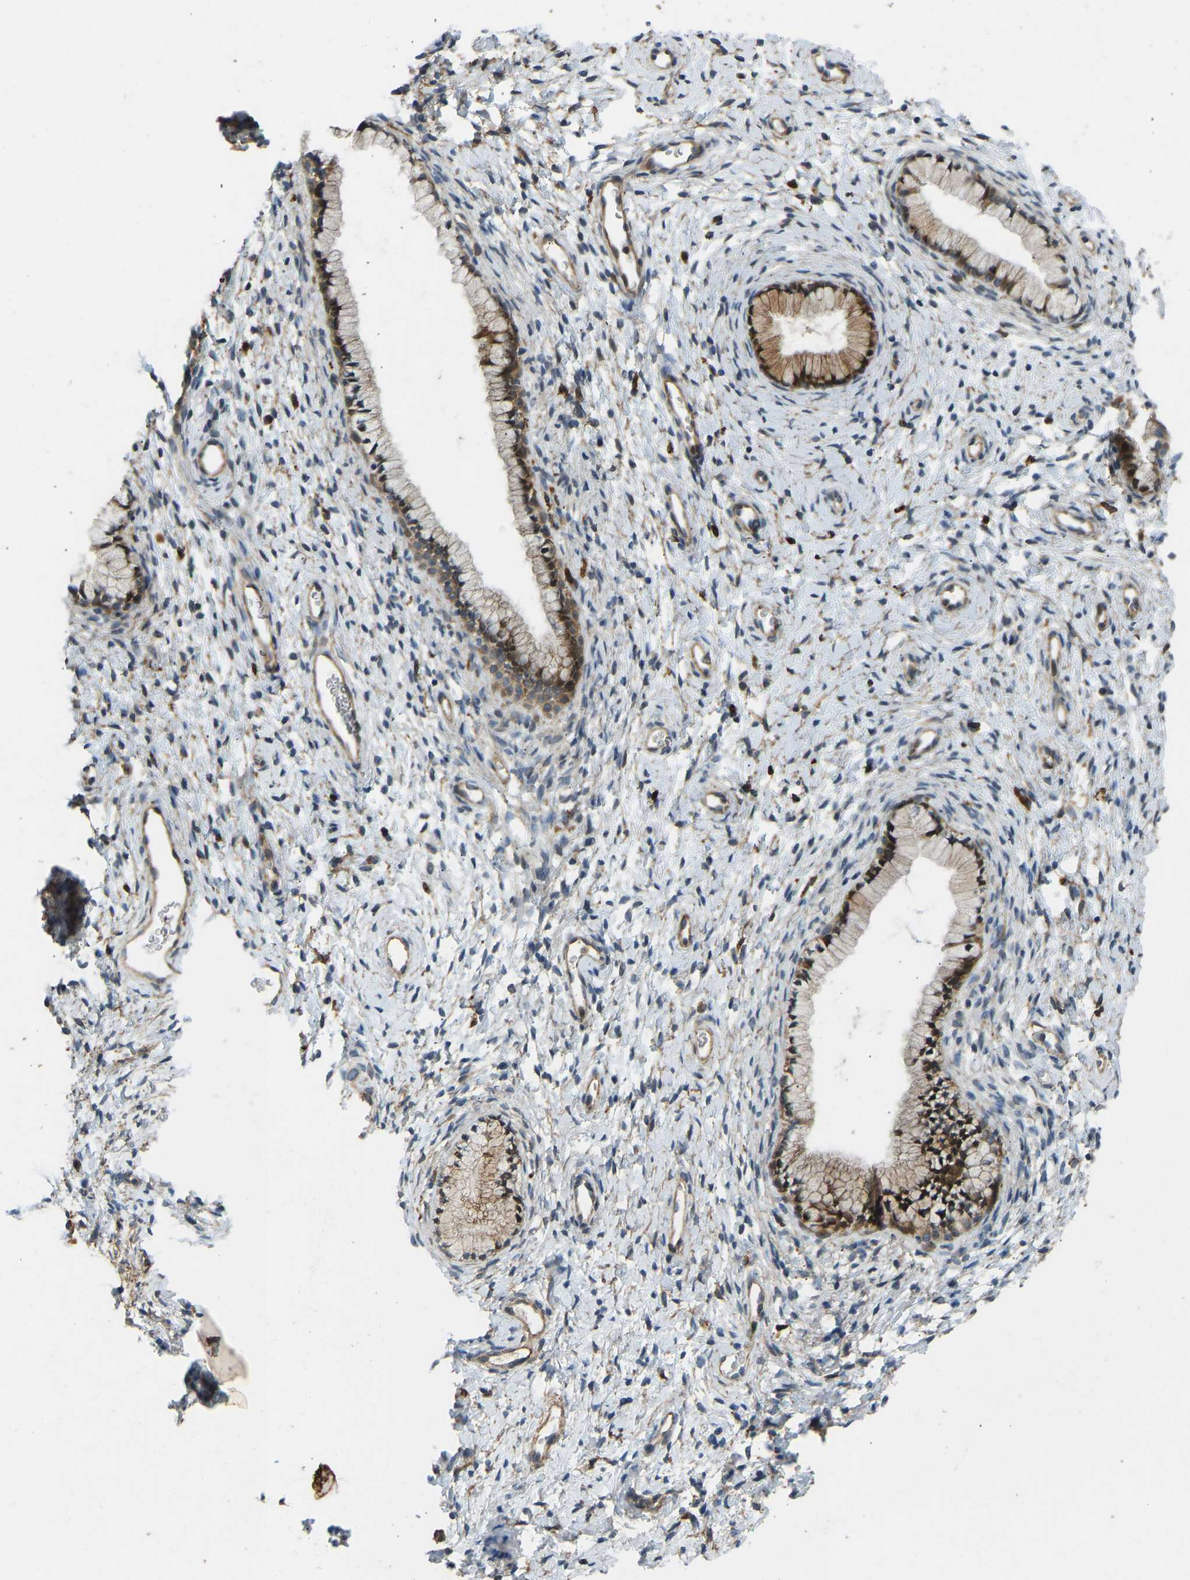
{"staining": {"intensity": "strong", "quantity": ">75%", "location": "cytoplasmic/membranous"}, "tissue": "cervix", "cell_type": "Glandular cells", "image_type": "normal", "snomed": [{"axis": "morphology", "description": "Normal tissue, NOS"}, {"axis": "topography", "description": "Cervix"}], "caption": "Glandular cells reveal high levels of strong cytoplasmic/membranous staining in about >75% of cells in benign human cervix. The protein is stained brown, and the nuclei are stained in blue (DAB (3,3'-diaminobenzidine) IHC with brightfield microscopy, high magnification).", "gene": "OS9", "patient": {"sex": "female", "age": 72}}